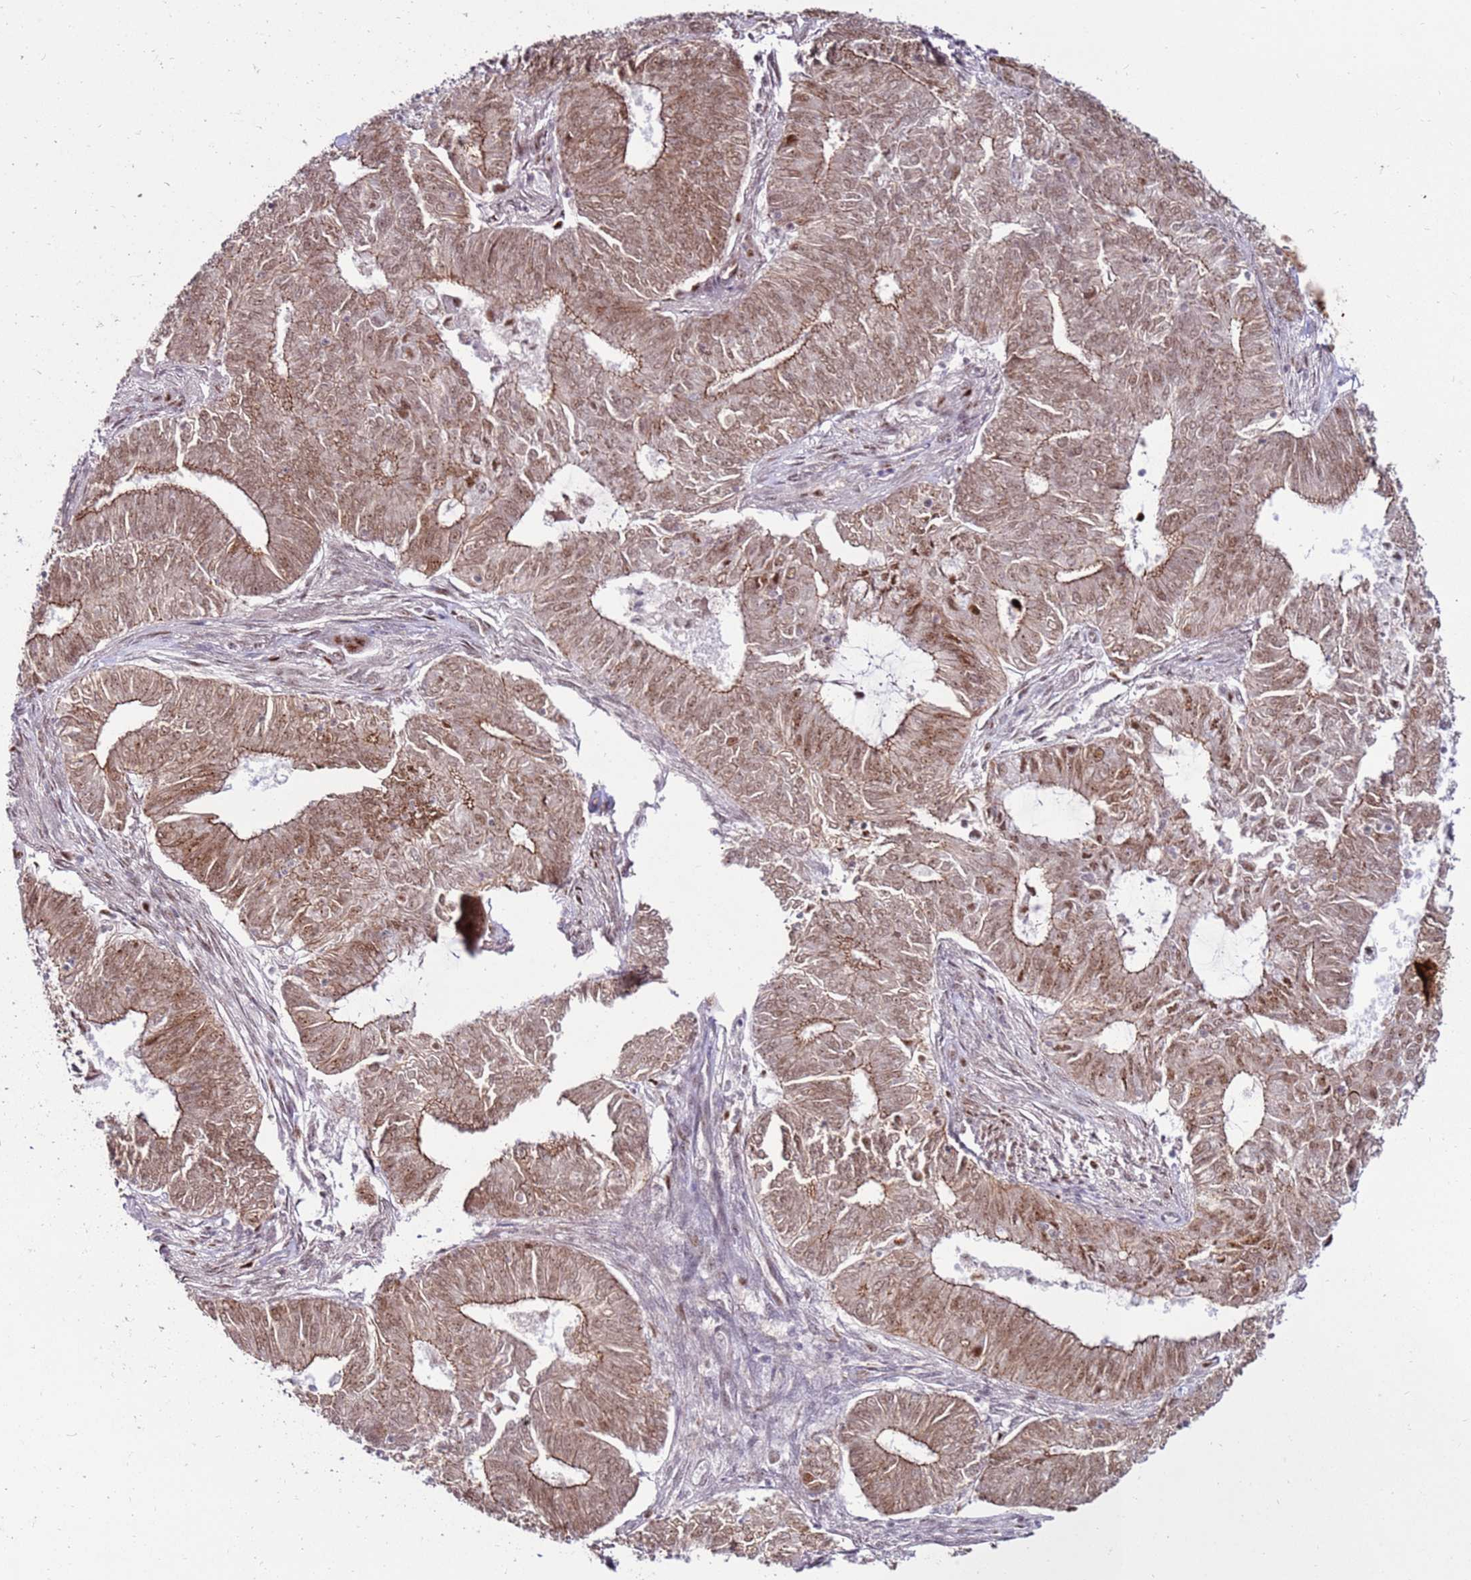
{"staining": {"intensity": "moderate", "quantity": ">75%", "location": "cytoplasmic/membranous,nuclear"}, "tissue": "endometrial cancer", "cell_type": "Tumor cells", "image_type": "cancer", "snomed": [{"axis": "morphology", "description": "Adenocarcinoma, NOS"}, {"axis": "topography", "description": "Endometrium"}], "caption": "This is a histology image of immunohistochemistry staining of adenocarcinoma (endometrial), which shows moderate positivity in the cytoplasmic/membranous and nuclear of tumor cells.", "gene": "KPNA4", "patient": {"sex": "female", "age": 62}}